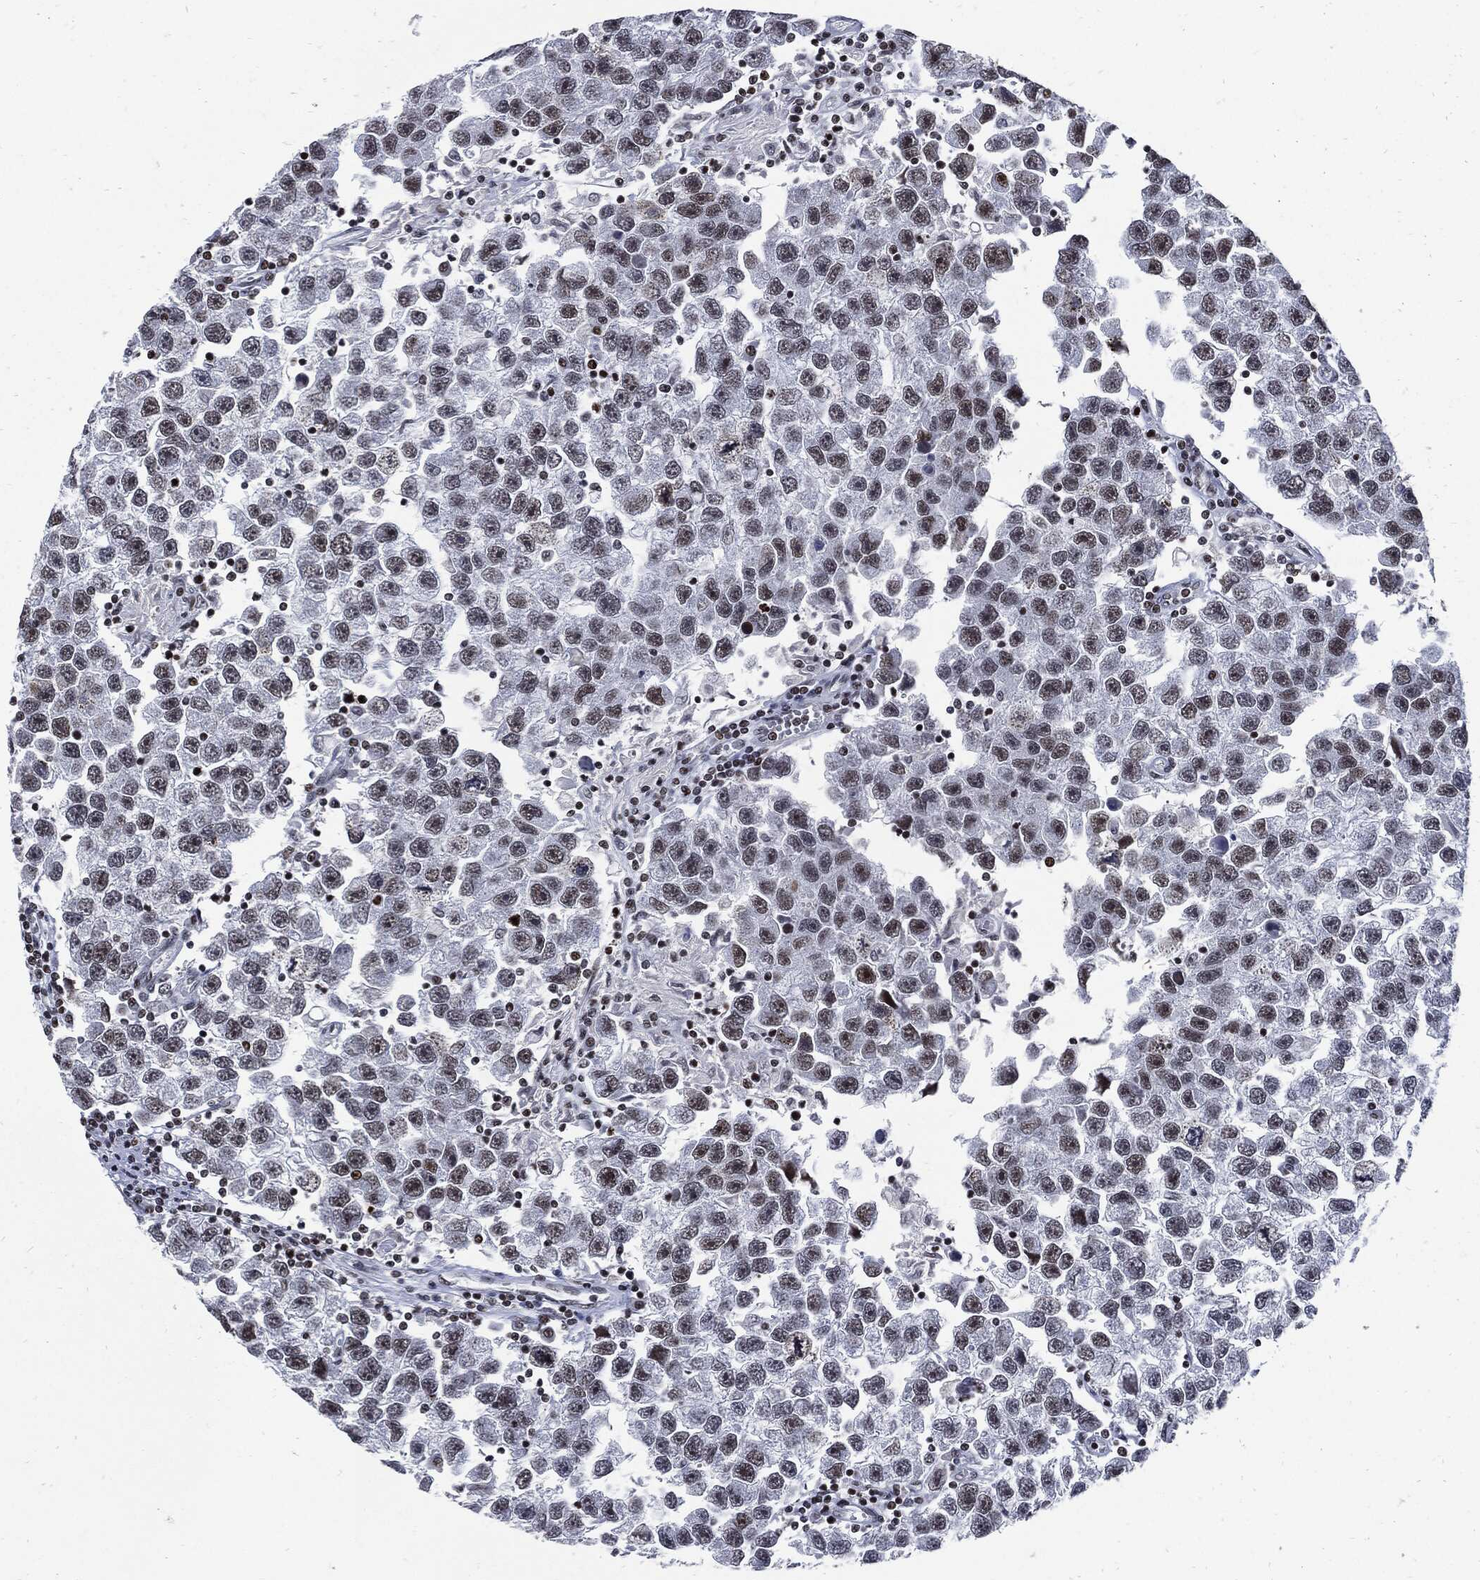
{"staining": {"intensity": "negative", "quantity": "none", "location": "none"}, "tissue": "testis cancer", "cell_type": "Tumor cells", "image_type": "cancer", "snomed": [{"axis": "morphology", "description": "Seminoma, NOS"}, {"axis": "topography", "description": "Testis"}], "caption": "DAB (3,3'-diaminobenzidine) immunohistochemical staining of testis seminoma displays no significant positivity in tumor cells.", "gene": "TERF2", "patient": {"sex": "male", "age": 26}}